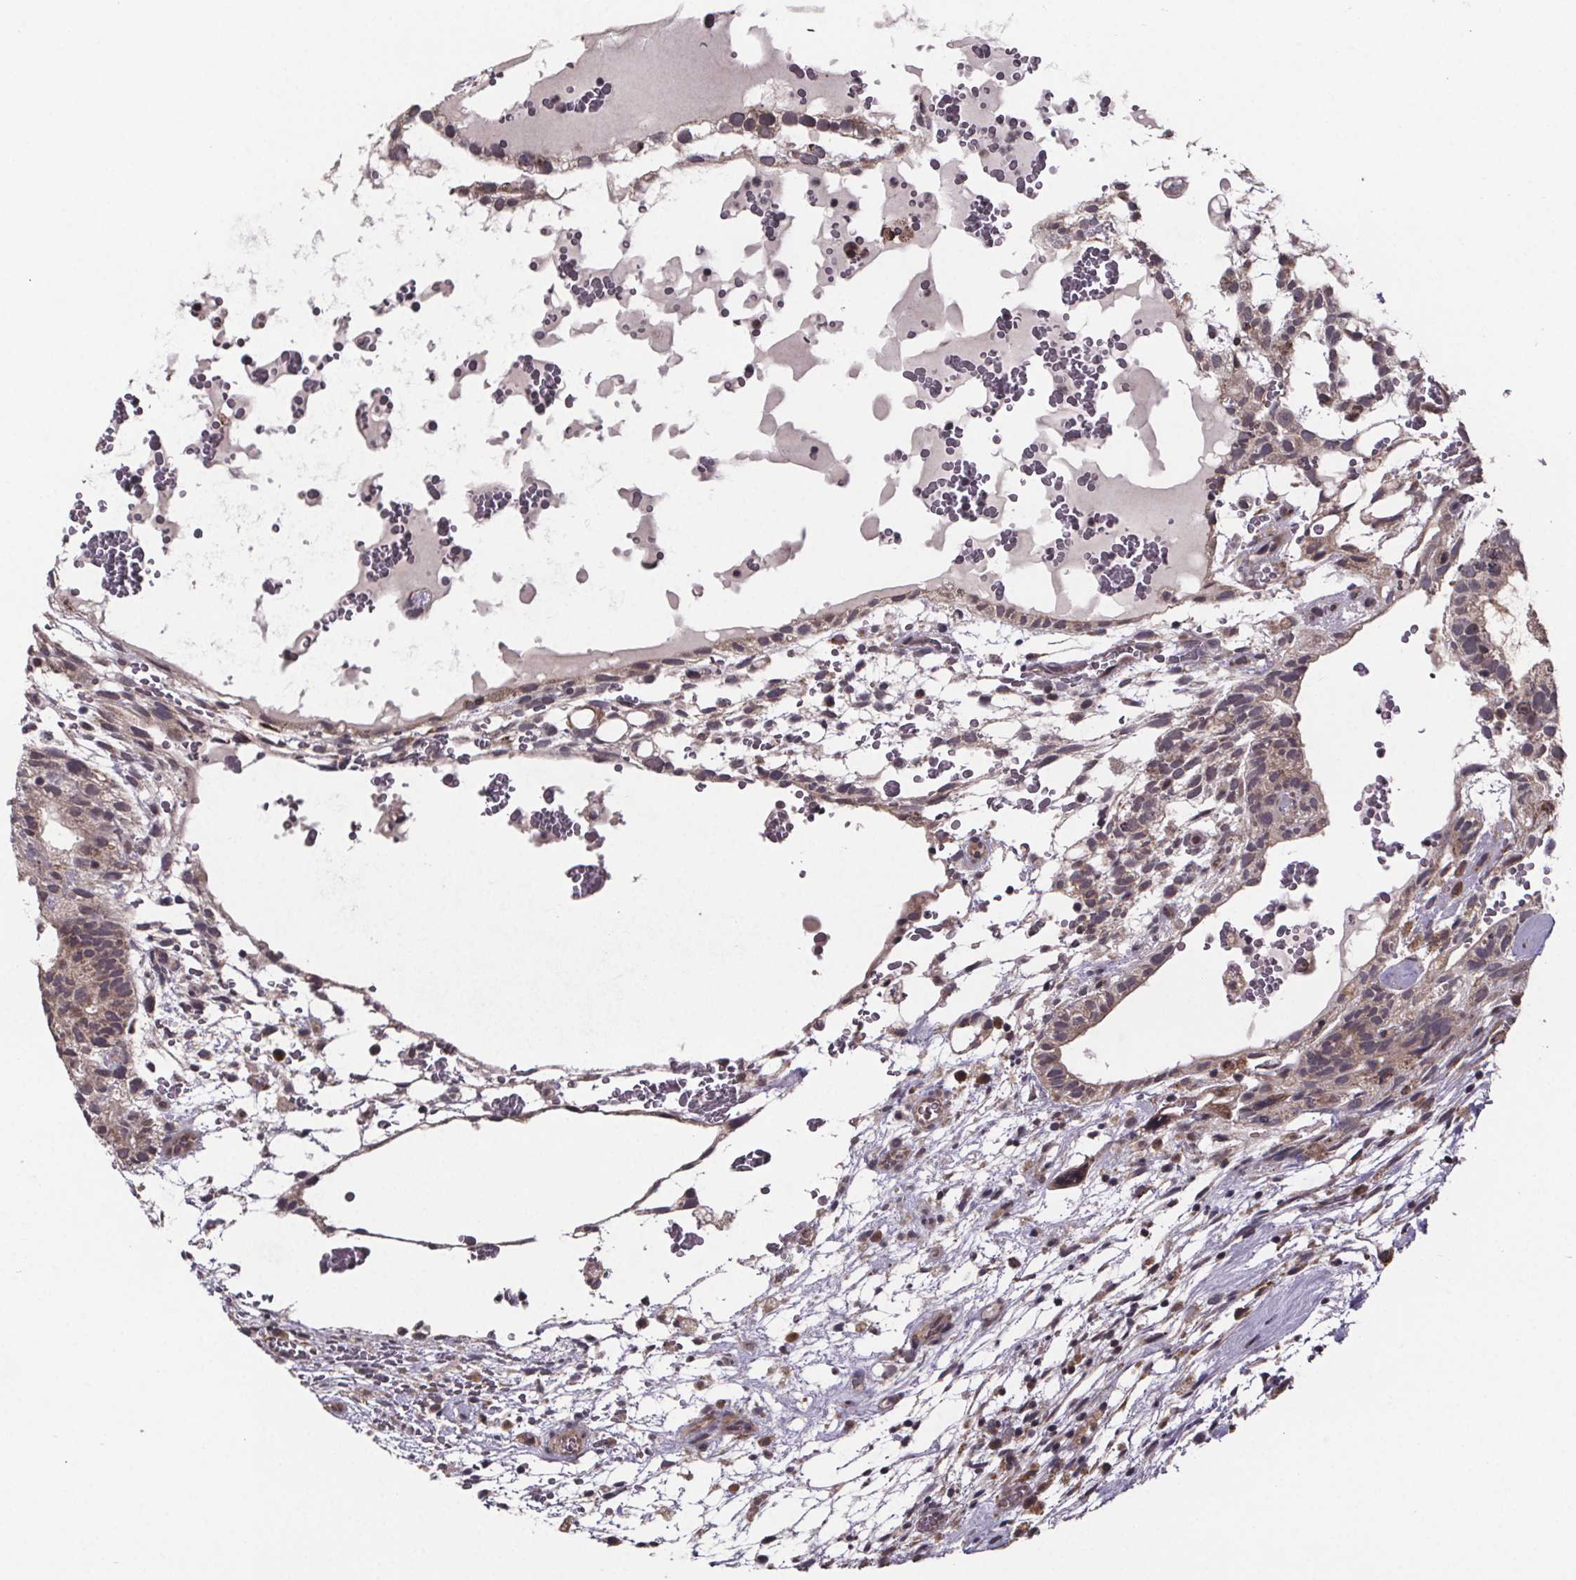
{"staining": {"intensity": "weak", "quantity": ">75%", "location": "cytoplasmic/membranous"}, "tissue": "testis cancer", "cell_type": "Tumor cells", "image_type": "cancer", "snomed": [{"axis": "morphology", "description": "Normal tissue, NOS"}, {"axis": "morphology", "description": "Carcinoma, Embryonal, NOS"}, {"axis": "topography", "description": "Testis"}], "caption": "Immunohistochemical staining of human testis embryonal carcinoma exhibits low levels of weak cytoplasmic/membranous positivity in approximately >75% of tumor cells. Nuclei are stained in blue.", "gene": "SAT1", "patient": {"sex": "male", "age": 32}}